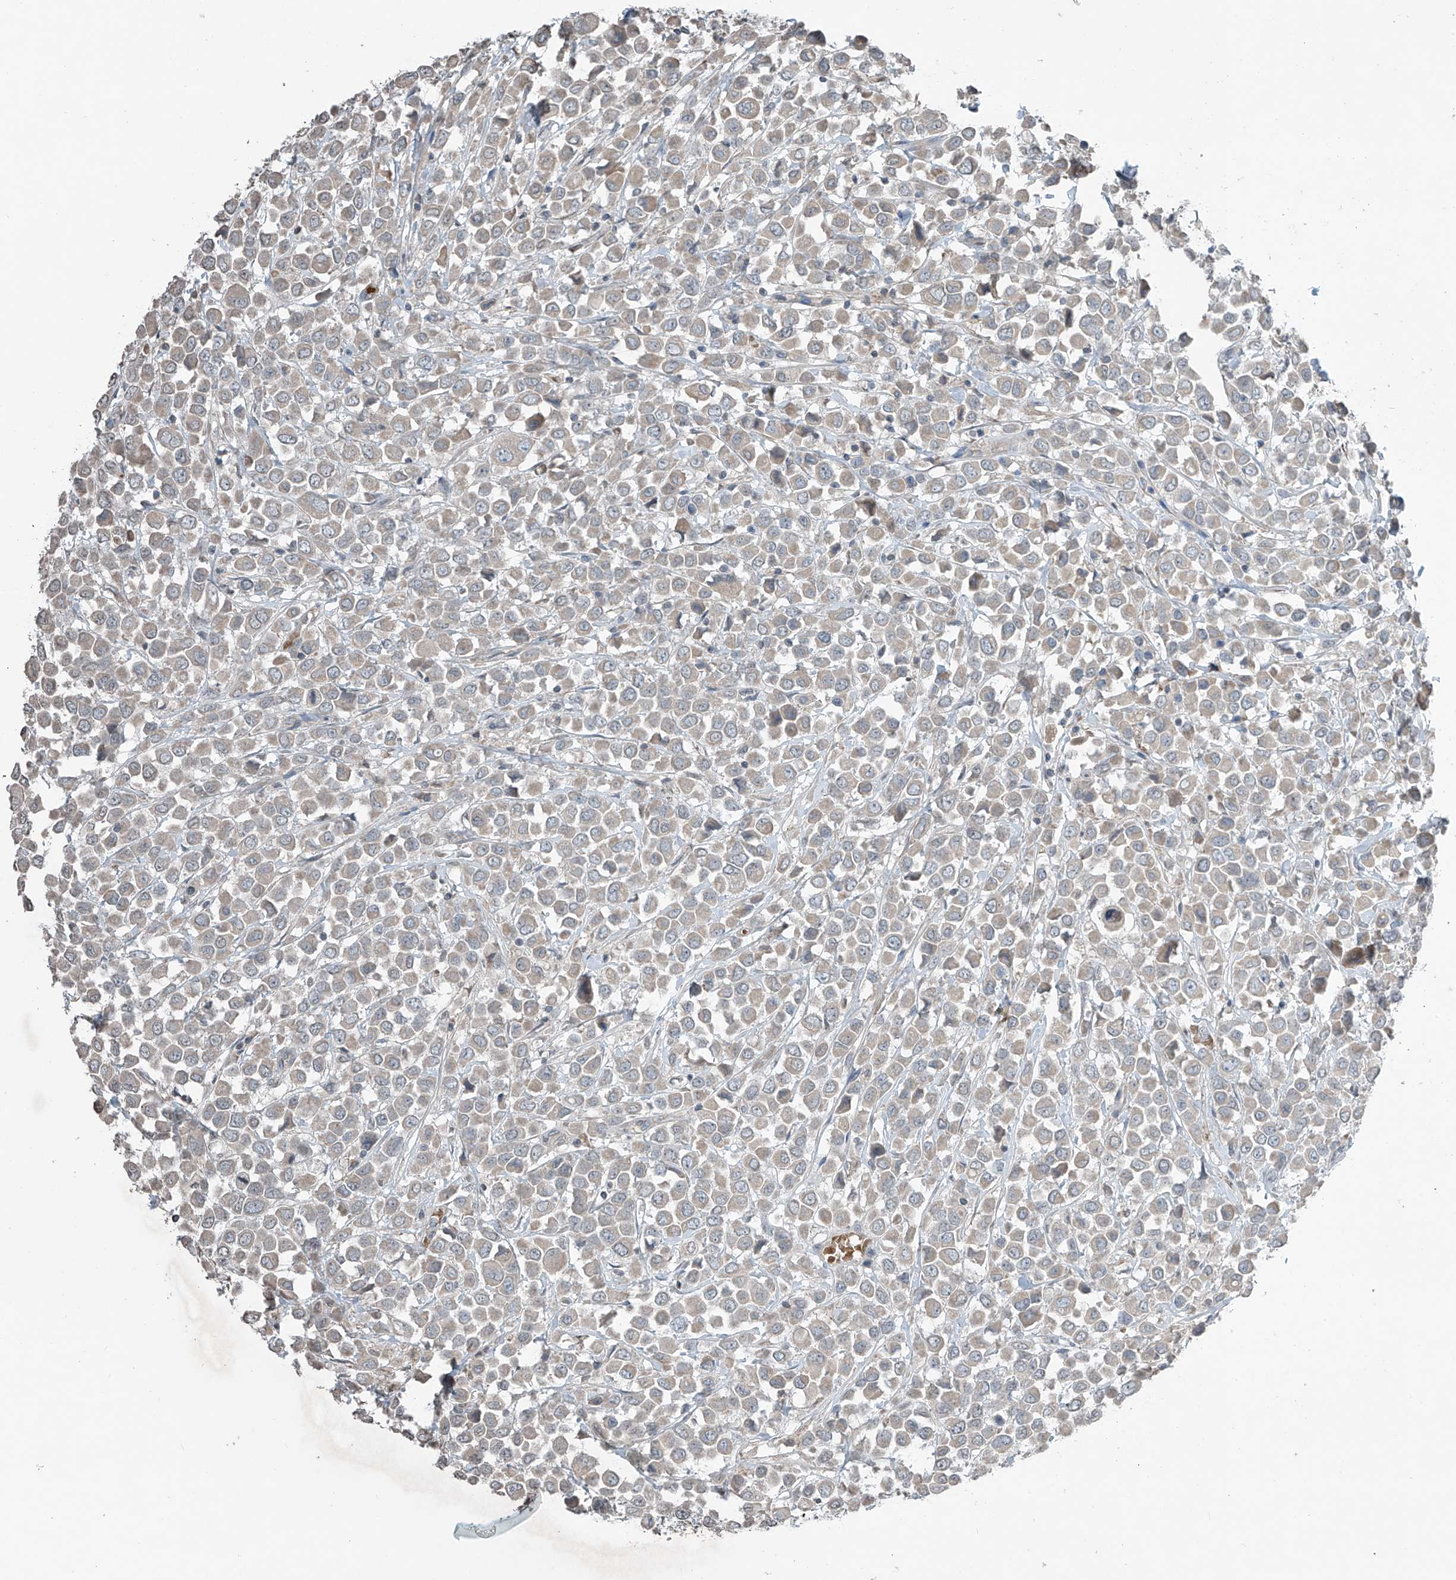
{"staining": {"intensity": "weak", "quantity": "<25%", "location": "cytoplasmic/membranous"}, "tissue": "breast cancer", "cell_type": "Tumor cells", "image_type": "cancer", "snomed": [{"axis": "morphology", "description": "Duct carcinoma"}, {"axis": "topography", "description": "Breast"}], "caption": "A photomicrograph of human intraductal carcinoma (breast) is negative for staining in tumor cells. (IHC, brightfield microscopy, high magnification).", "gene": "HOXA11", "patient": {"sex": "female", "age": 61}}